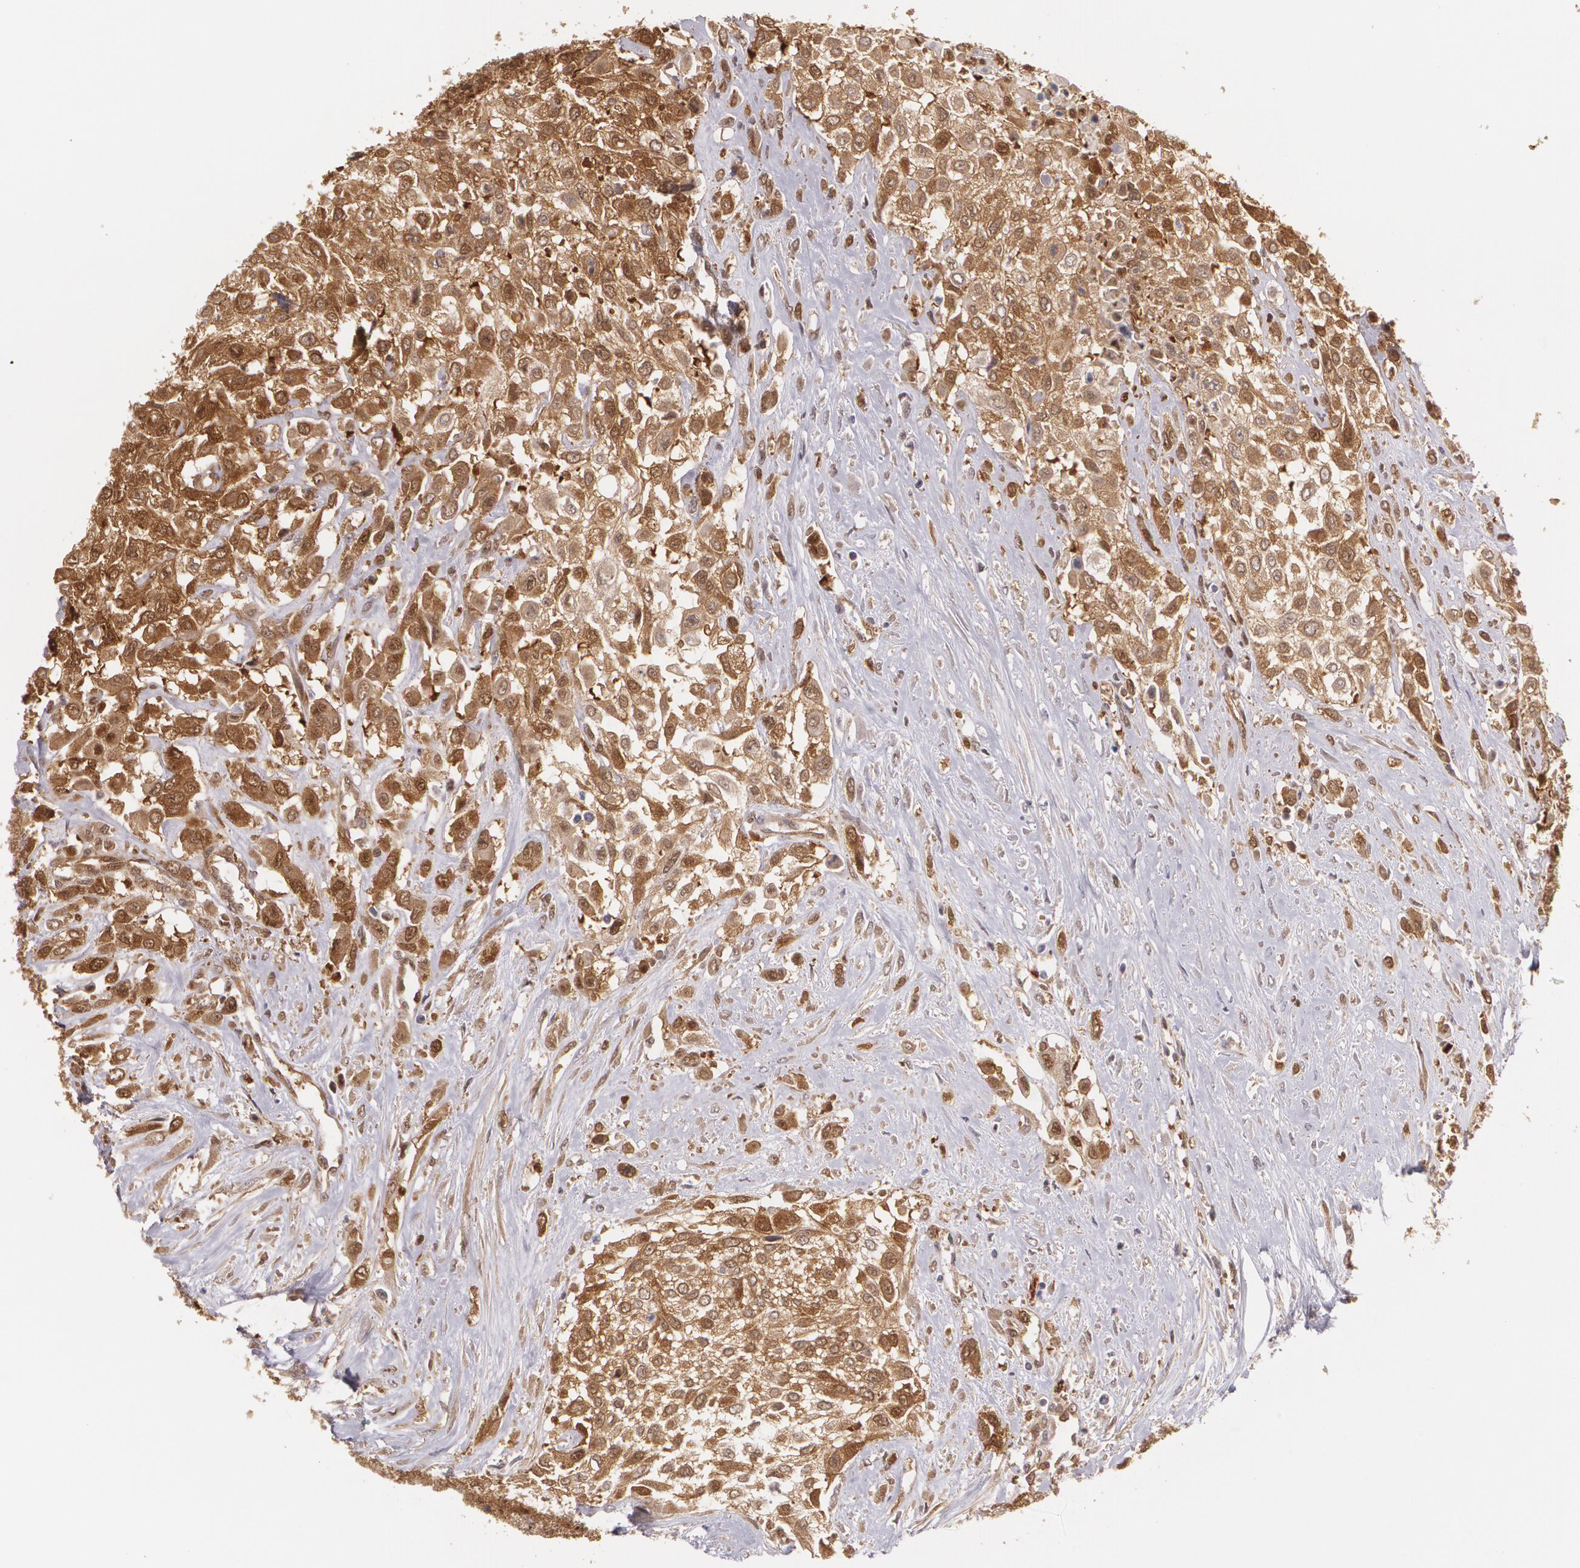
{"staining": {"intensity": "strong", "quantity": ">75%", "location": "cytoplasmic/membranous,nuclear"}, "tissue": "urothelial cancer", "cell_type": "Tumor cells", "image_type": "cancer", "snomed": [{"axis": "morphology", "description": "Urothelial carcinoma, High grade"}, {"axis": "topography", "description": "Urinary bladder"}], "caption": "Immunohistochemistry histopathology image of human urothelial cancer stained for a protein (brown), which reveals high levels of strong cytoplasmic/membranous and nuclear positivity in about >75% of tumor cells.", "gene": "HSPH1", "patient": {"sex": "male", "age": 57}}